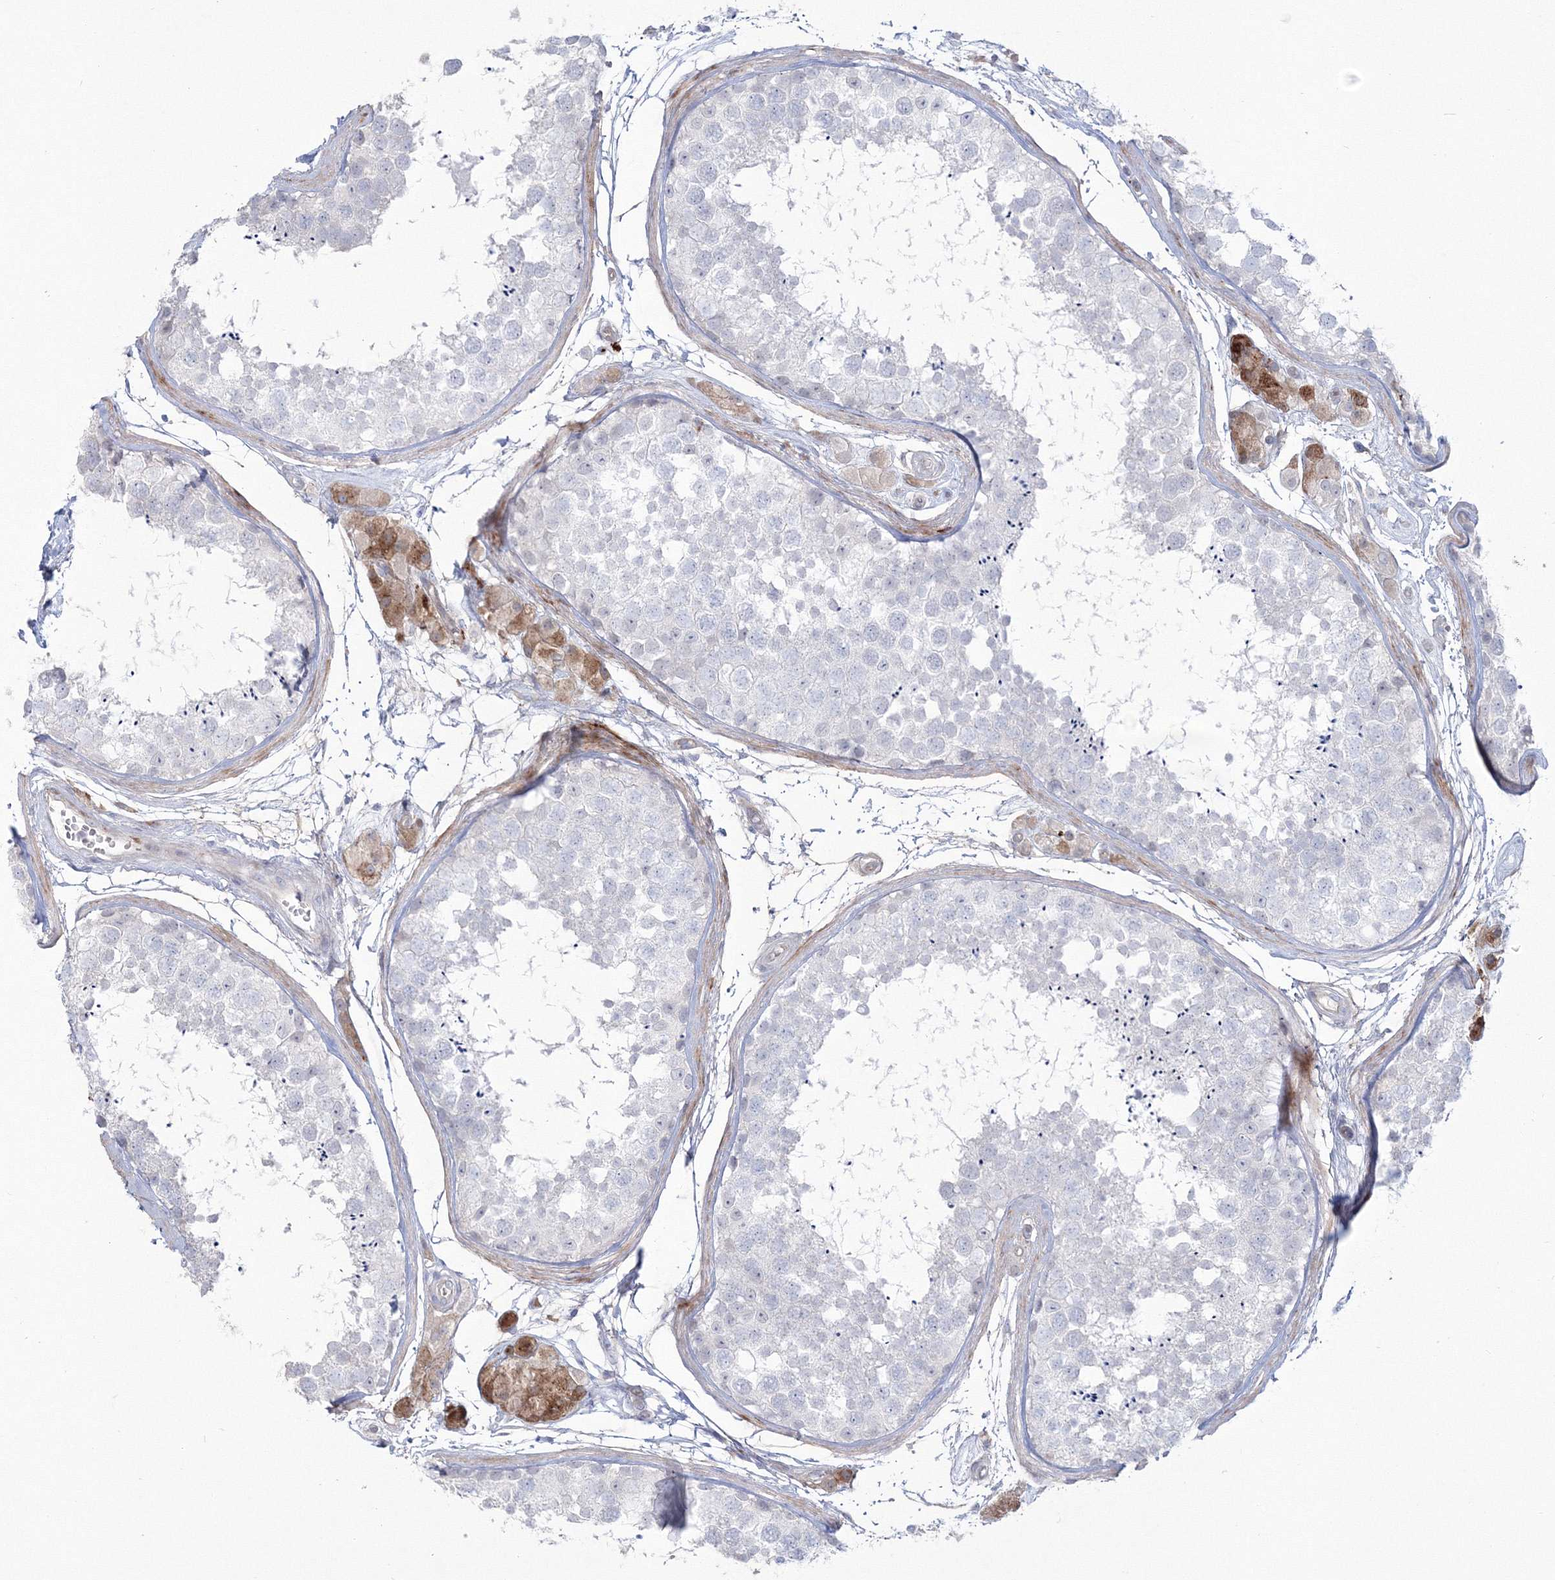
{"staining": {"intensity": "negative", "quantity": "none", "location": "none"}, "tissue": "testis", "cell_type": "Cells in seminiferous ducts", "image_type": "normal", "snomed": [{"axis": "morphology", "description": "Normal tissue, NOS"}, {"axis": "topography", "description": "Testis"}], "caption": "IHC image of normal human testis stained for a protein (brown), which displays no positivity in cells in seminiferous ducts. (Immunohistochemistry (ihc), brightfield microscopy, high magnification).", "gene": "HYAL2", "patient": {"sex": "male", "age": 56}}